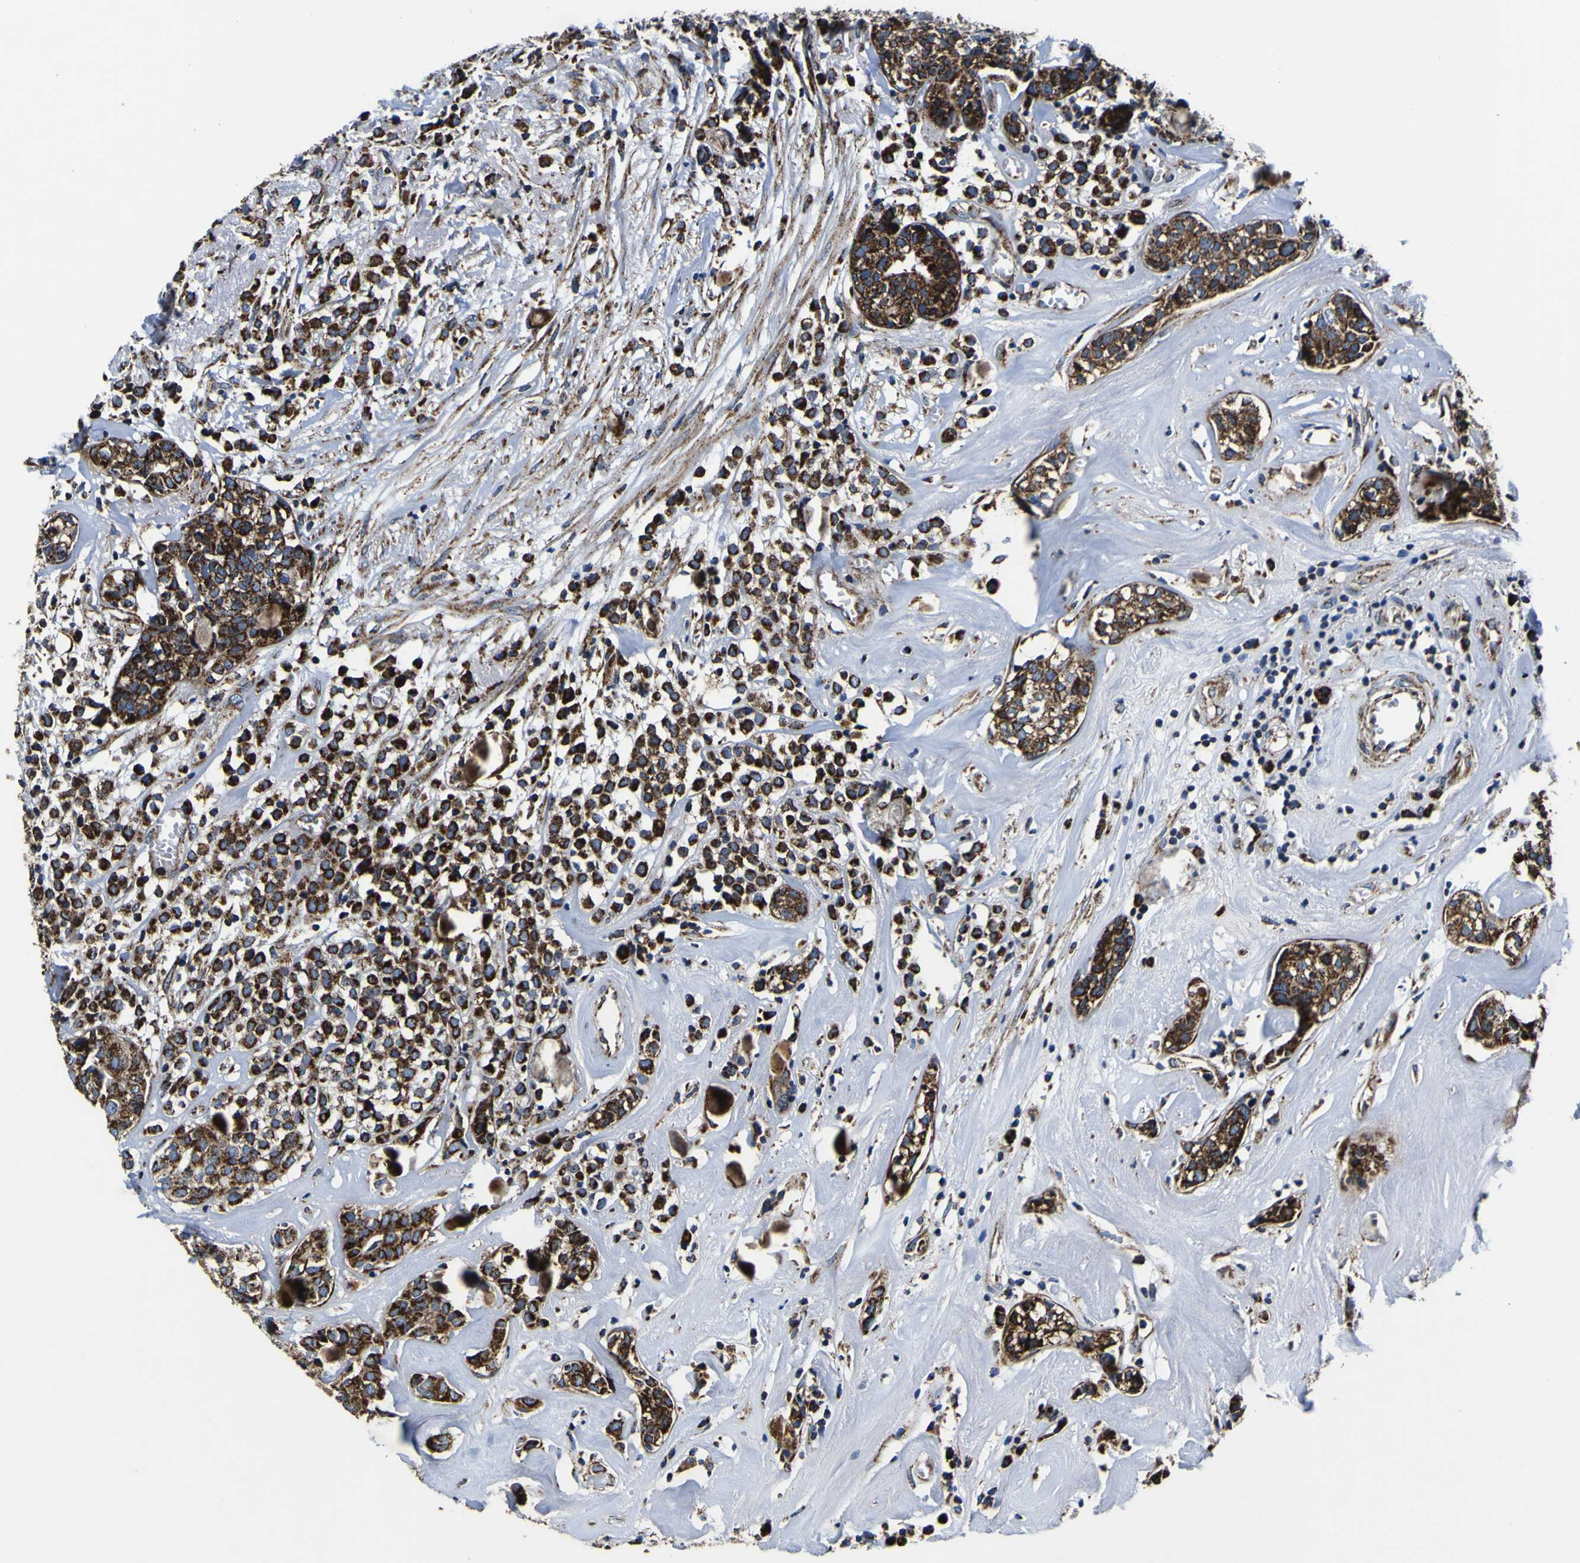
{"staining": {"intensity": "strong", "quantity": ">75%", "location": "cytoplasmic/membranous"}, "tissue": "head and neck cancer", "cell_type": "Tumor cells", "image_type": "cancer", "snomed": [{"axis": "morphology", "description": "Adenocarcinoma, NOS"}, {"axis": "topography", "description": "Salivary gland"}, {"axis": "topography", "description": "Head-Neck"}], "caption": "The histopathology image shows staining of head and neck cancer (adenocarcinoma), revealing strong cytoplasmic/membranous protein staining (brown color) within tumor cells.", "gene": "PTRH2", "patient": {"sex": "female", "age": 65}}